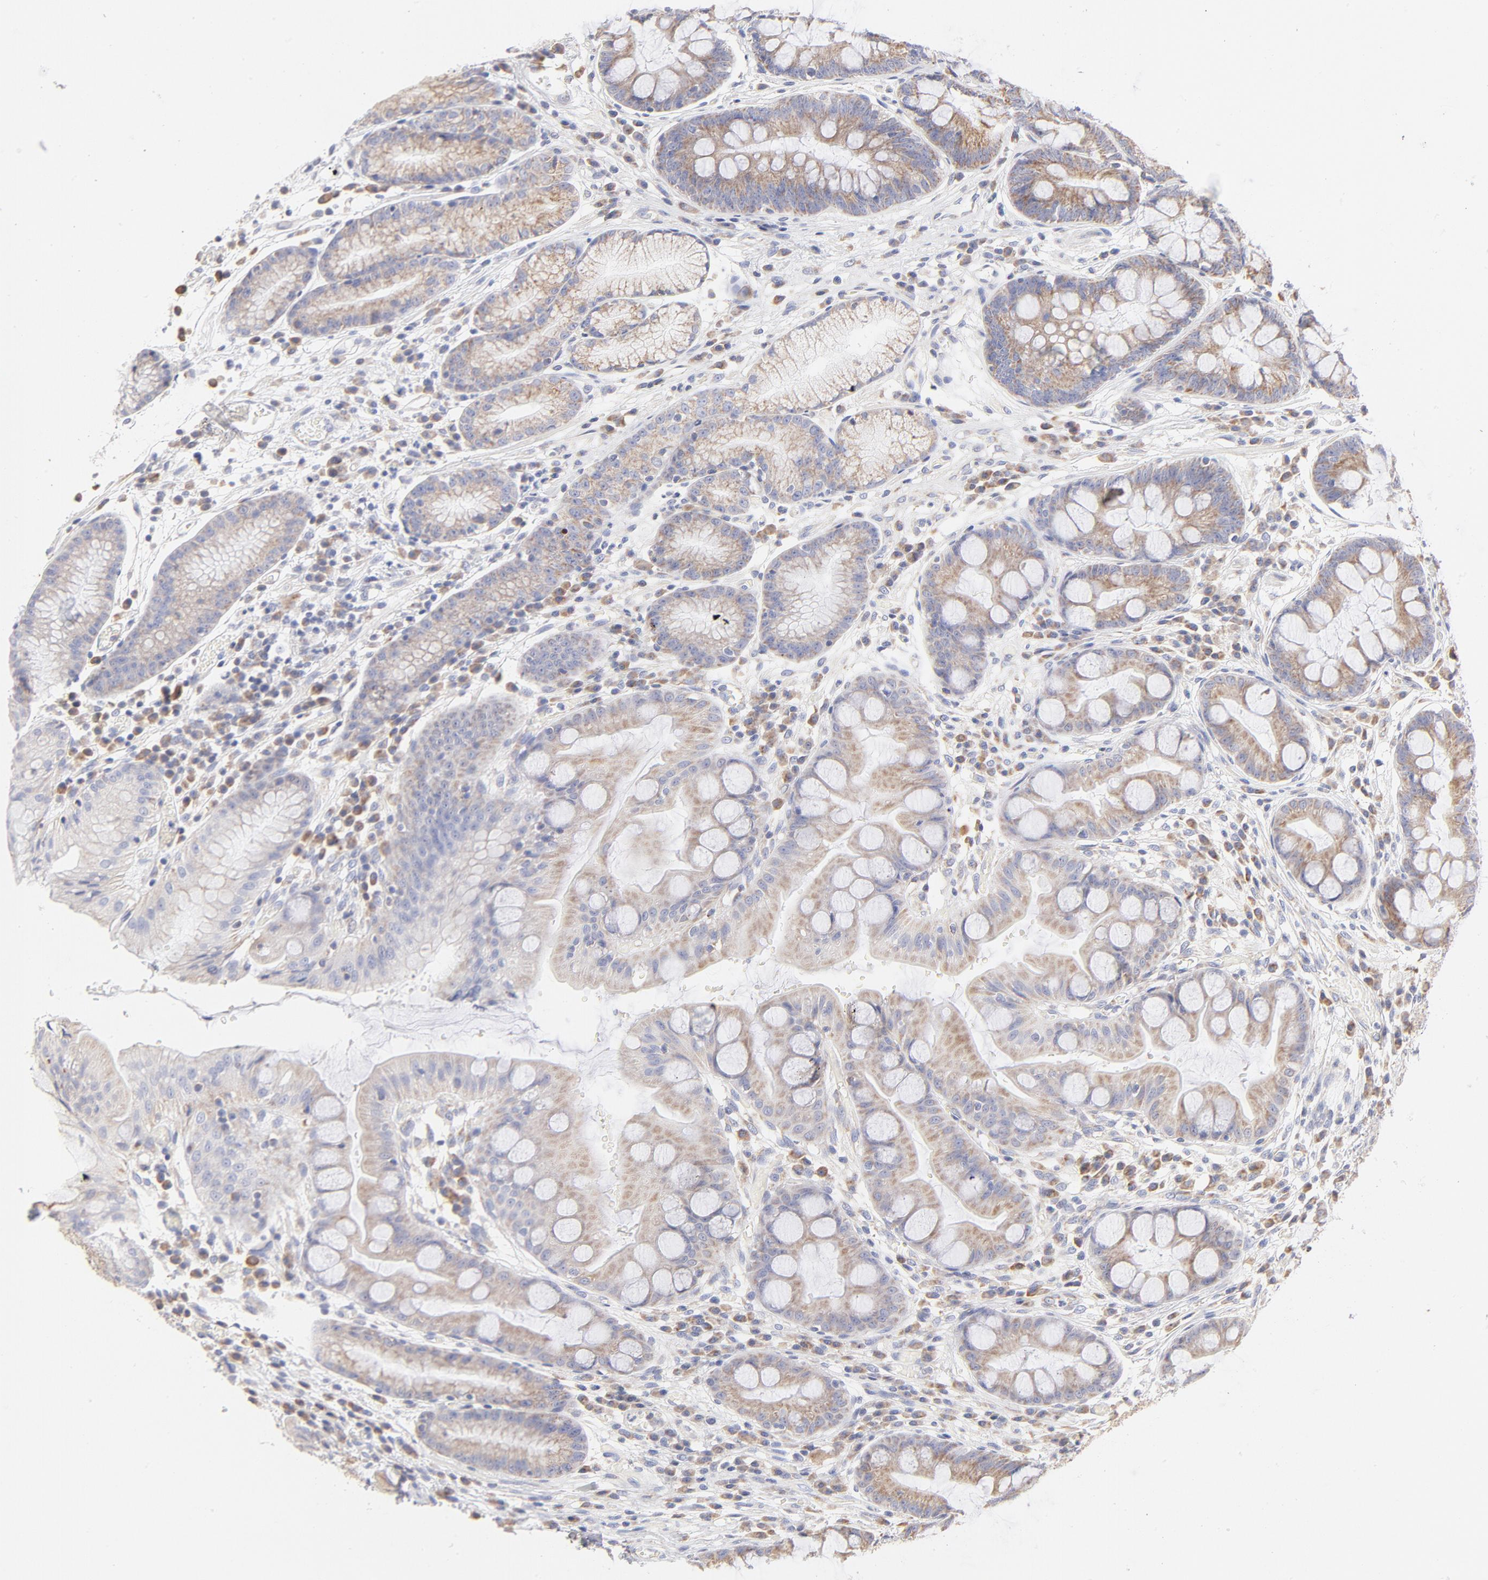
{"staining": {"intensity": "strong", "quantity": "<25%", "location": "cytoplasmic/membranous"}, "tissue": "stomach", "cell_type": "Glandular cells", "image_type": "normal", "snomed": [{"axis": "morphology", "description": "Normal tissue, NOS"}, {"axis": "morphology", "description": "Inflammation, NOS"}, {"axis": "topography", "description": "Stomach, lower"}], "caption": "Glandular cells demonstrate medium levels of strong cytoplasmic/membranous staining in approximately <25% of cells in normal stomach. (DAB (3,3'-diaminobenzidine) = brown stain, brightfield microscopy at high magnification).", "gene": "TIMM8A", "patient": {"sex": "male", "age": 59}}